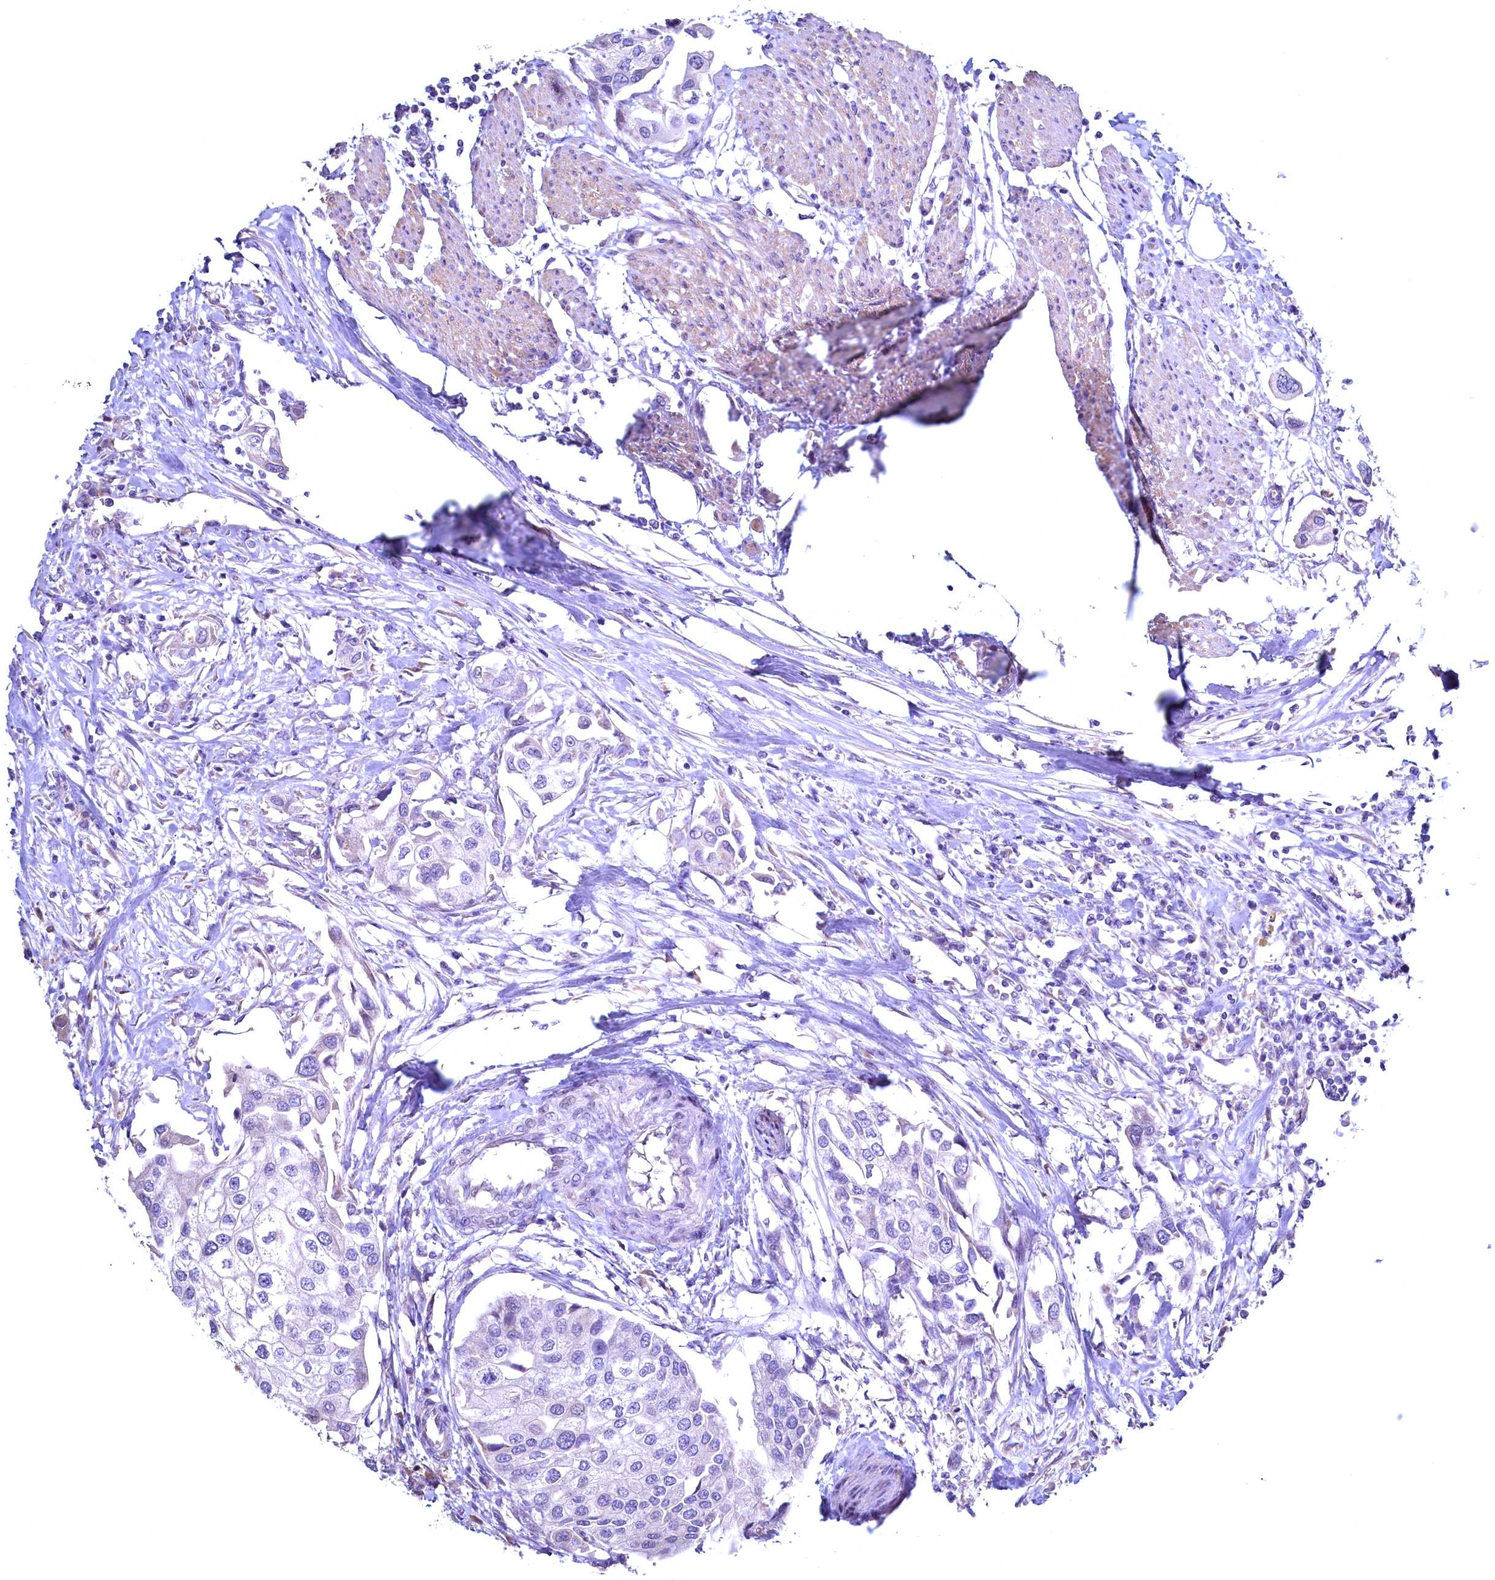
{"staining": {"intensity": "negative", "quantity": "none", "location": "none"}, "tissue": "urothelial cancer", "cell_type": "Tumor cells", "image_type": "cancer", "snomed": [{"axis": "morphology", "description": "Urothelial carcinoma, High grade"}, {"axis": "topography", "description": "Urinary bladder"}], "caption": "An immunohistochemistry photomicrograph of urothelial carcinoma (high-grade) is shown. There is no staining in tumor cells of urothelial carcinoma (high-grade).", "gene": "MAP1LC3A", "patient": {"sex": "male", "age": 64}}